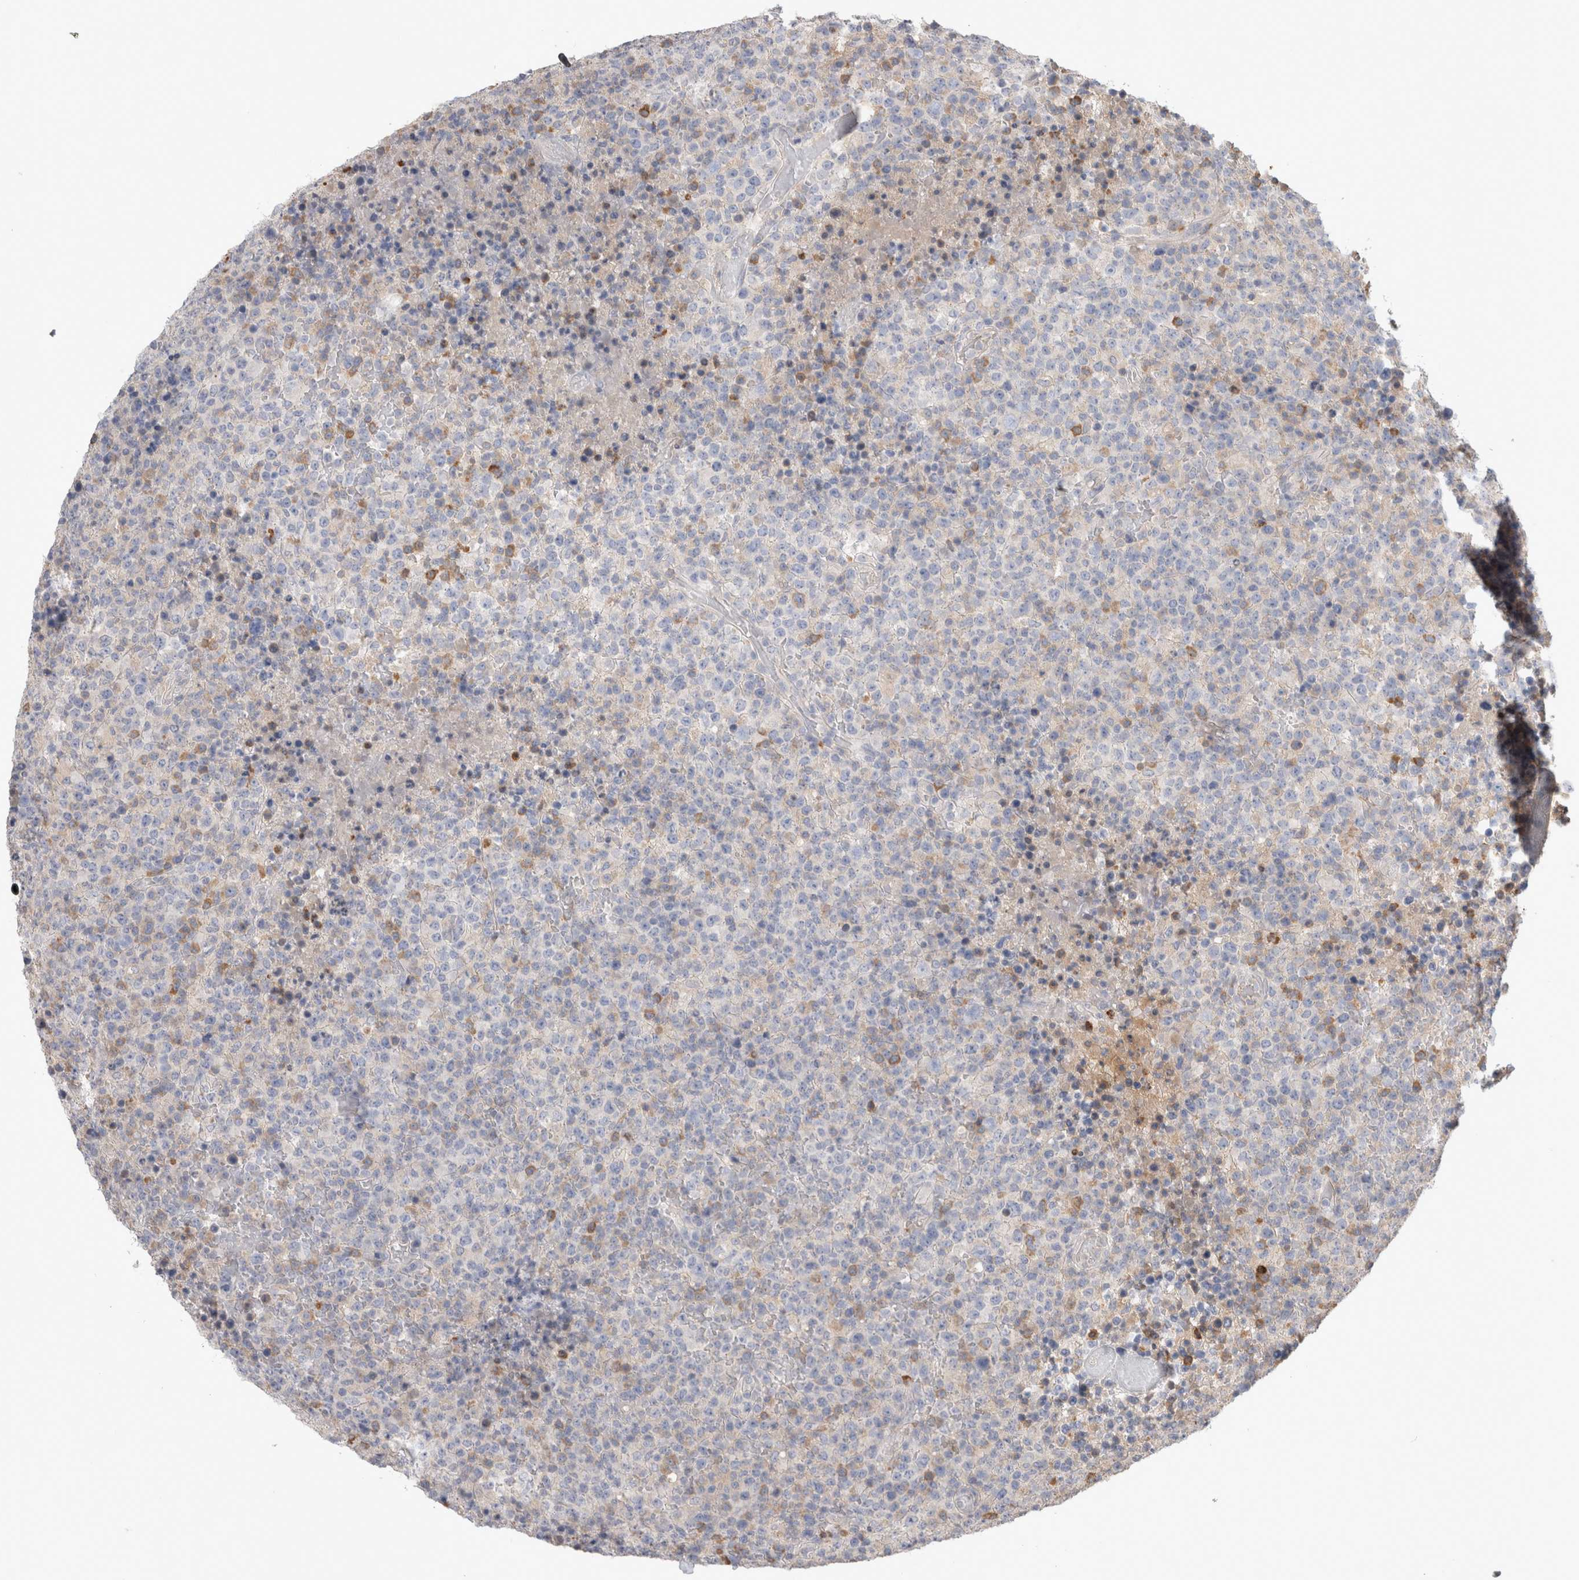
{"staining": {"intensity": "negative", "quantity": "none", "location": "none"}, "tissue": "lymphoma", "cell_type": "Tumor cells", "image_type": "cancer", "snomed": [{"axis": "morphology", "description": "Malignant lymphoma, non-Hodgkin's type, High grade"}, {"axis": "topography", "description": "Lymph node"}], "caption": "Immunohistochemistry (IHC) of high-grade malignant lymphoma, non-Hodgkin's type exhibits no positivity in tumor cells.", "gene": "PPP3CC", "patient": {"sex": "male", "age": 13}}